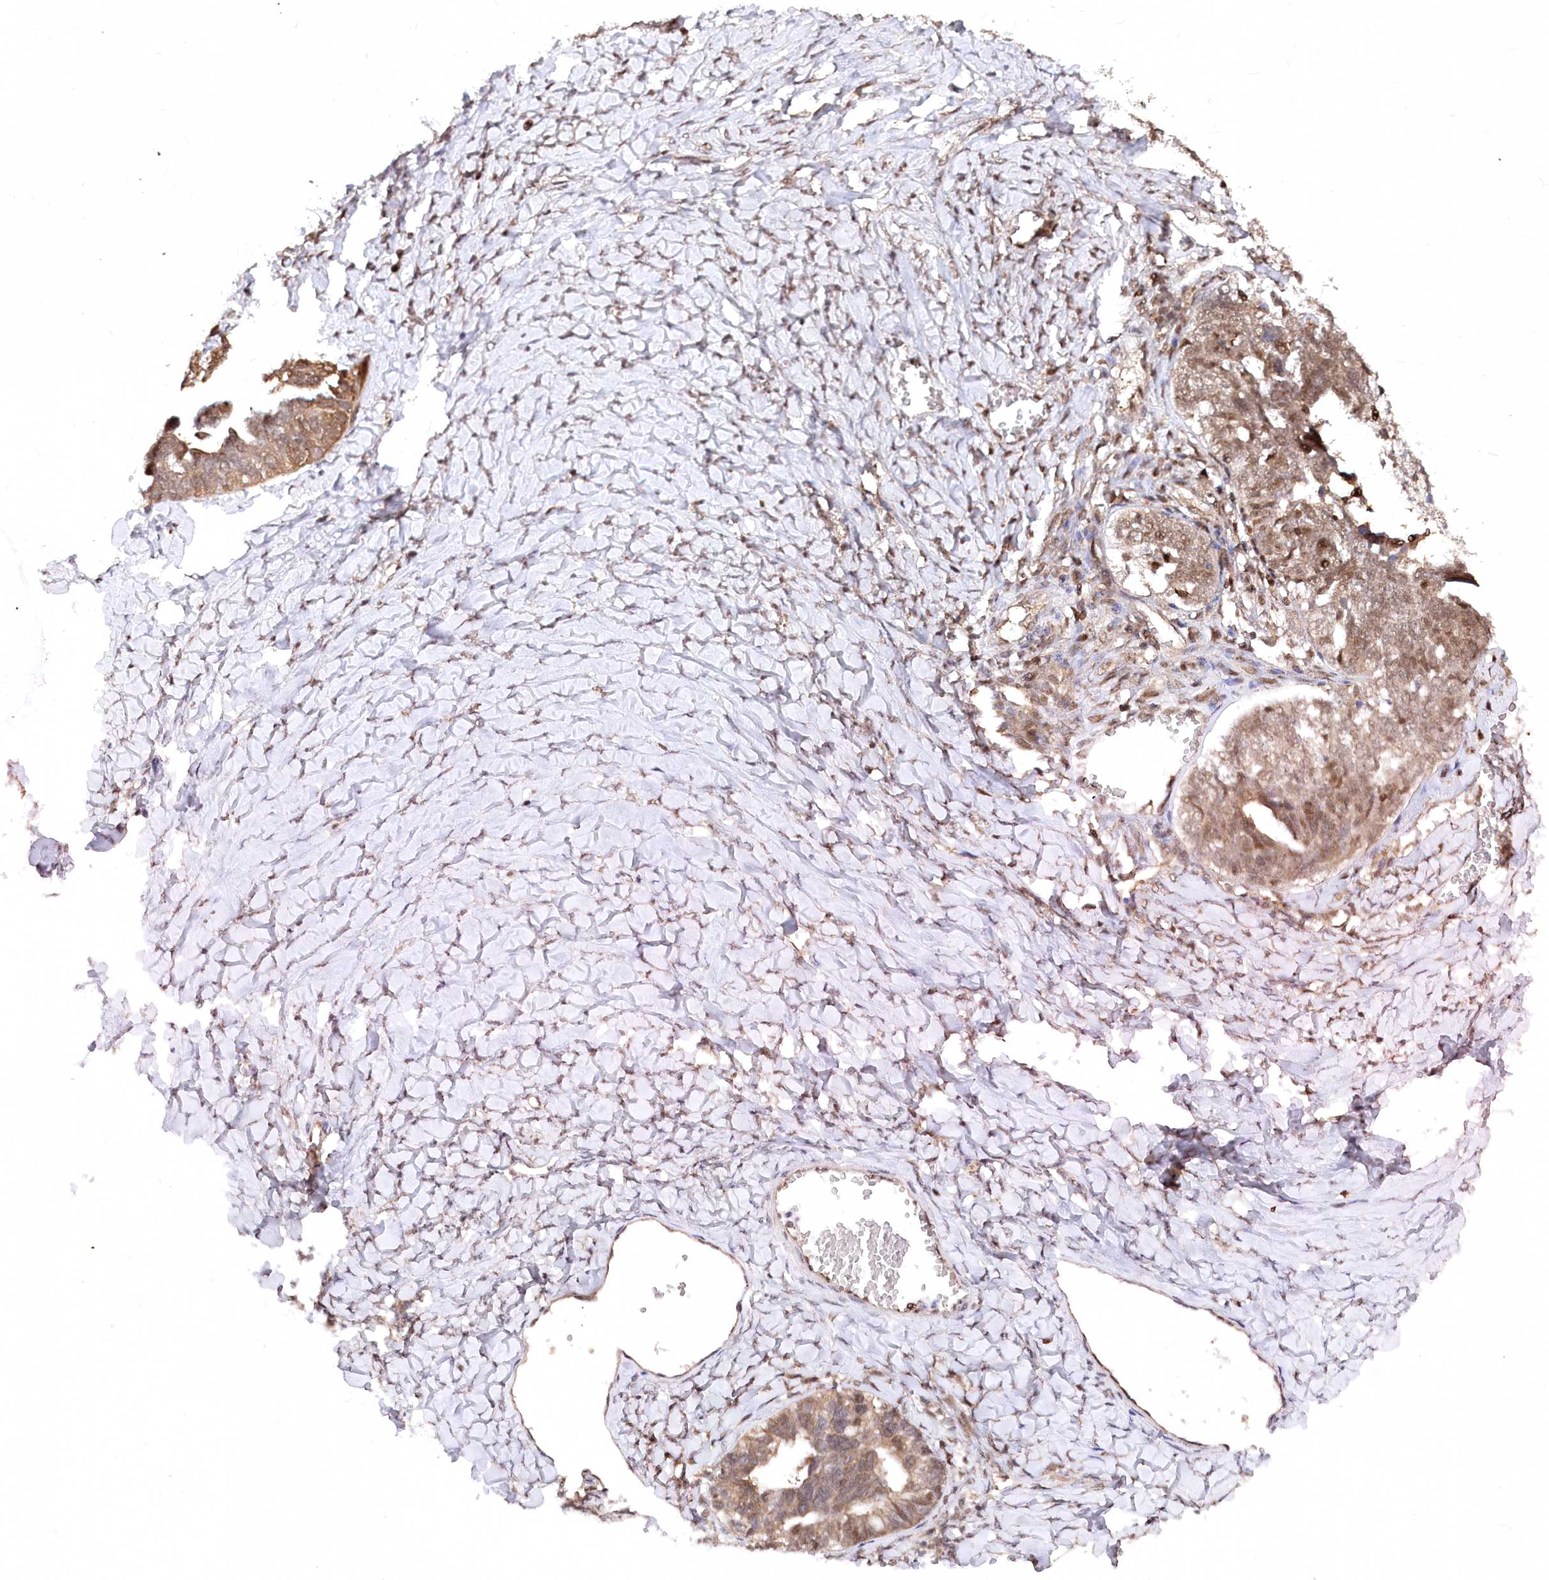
{"staining": {"intensity": "moderate", "quantity": ">75%", "location": "cytoplasmic/membranous,nuclear"}, "tissue": "ovarian cancer", "cell_type": "Tumor cells", "image_type": "cancer", "snomed": [{"axis": "morphology", "description": "Cystadenocarcinoma, serous, NOS"}, {"axis": "topography", "description": "Ovary"}], "caption": "IHC (DAB) staining of ovarian cancer exhibits moderate cytoplasmic/membranous and nuclear protein expression in about >75% of tumor cells.", "gene": "PSMA1", "patient": {"sex": "female", "age": 79}}